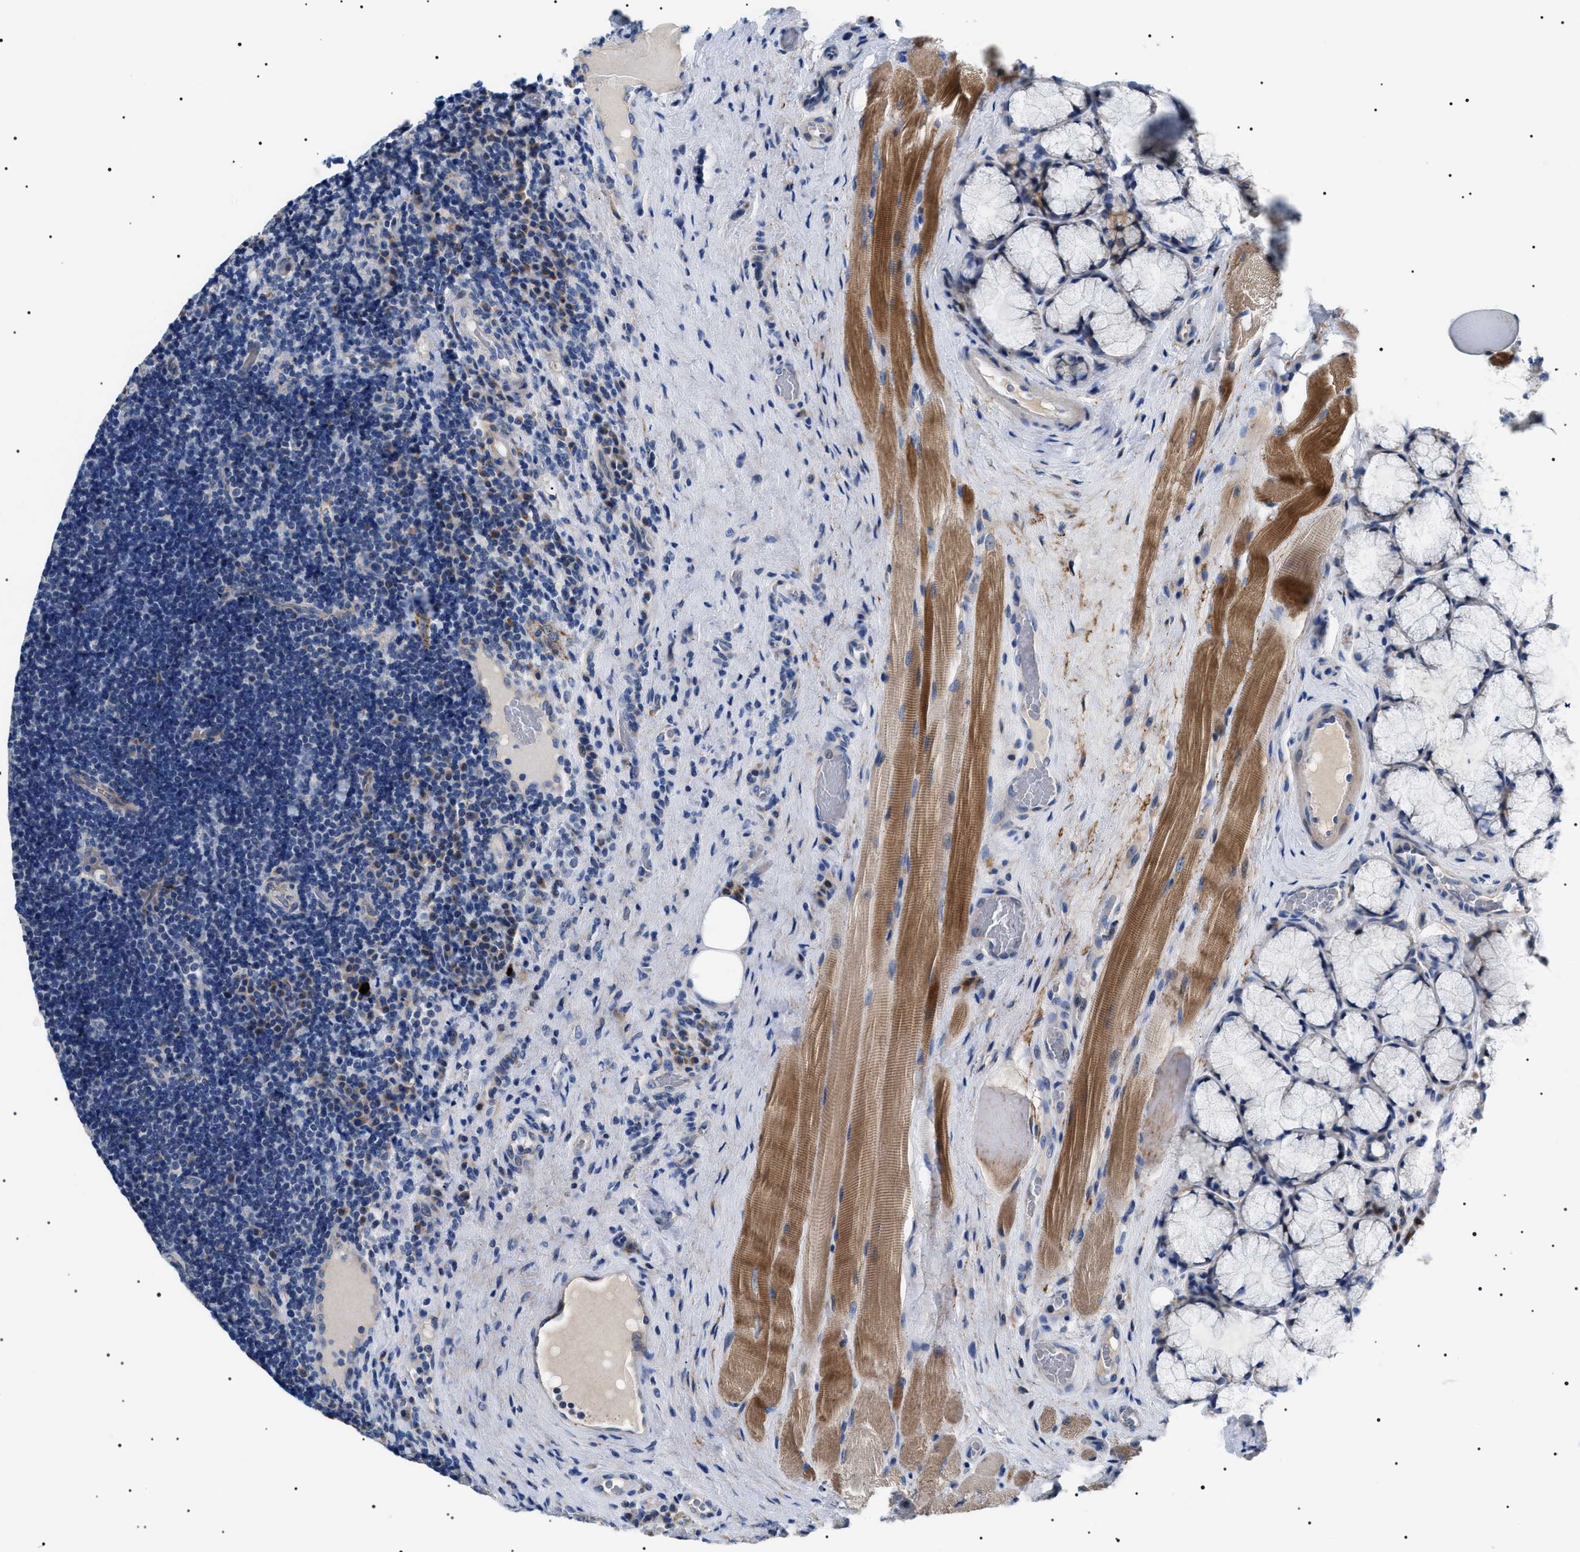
{"staining": {"intensity": "negative", "quantity": "none", "location": "none"}, "tissue": "lymphoma", "cell_type": "Tumor cells", "image_type": "cancer", "snomed": [{"axis": "morphology", "description": "Malignant lymphoma, non-Hodgkin's type, High grade"}, {"axis": "topography", "description": "Tonsil"}], "caption": "Immunohistochemistry (IHC) image of neoplastic tissue: human lymphoma stained with DAB exhibits no significant protein expression in tumor cells.", "gene": "TMEM222", "patient": {"sex": "female", "age": 36}}